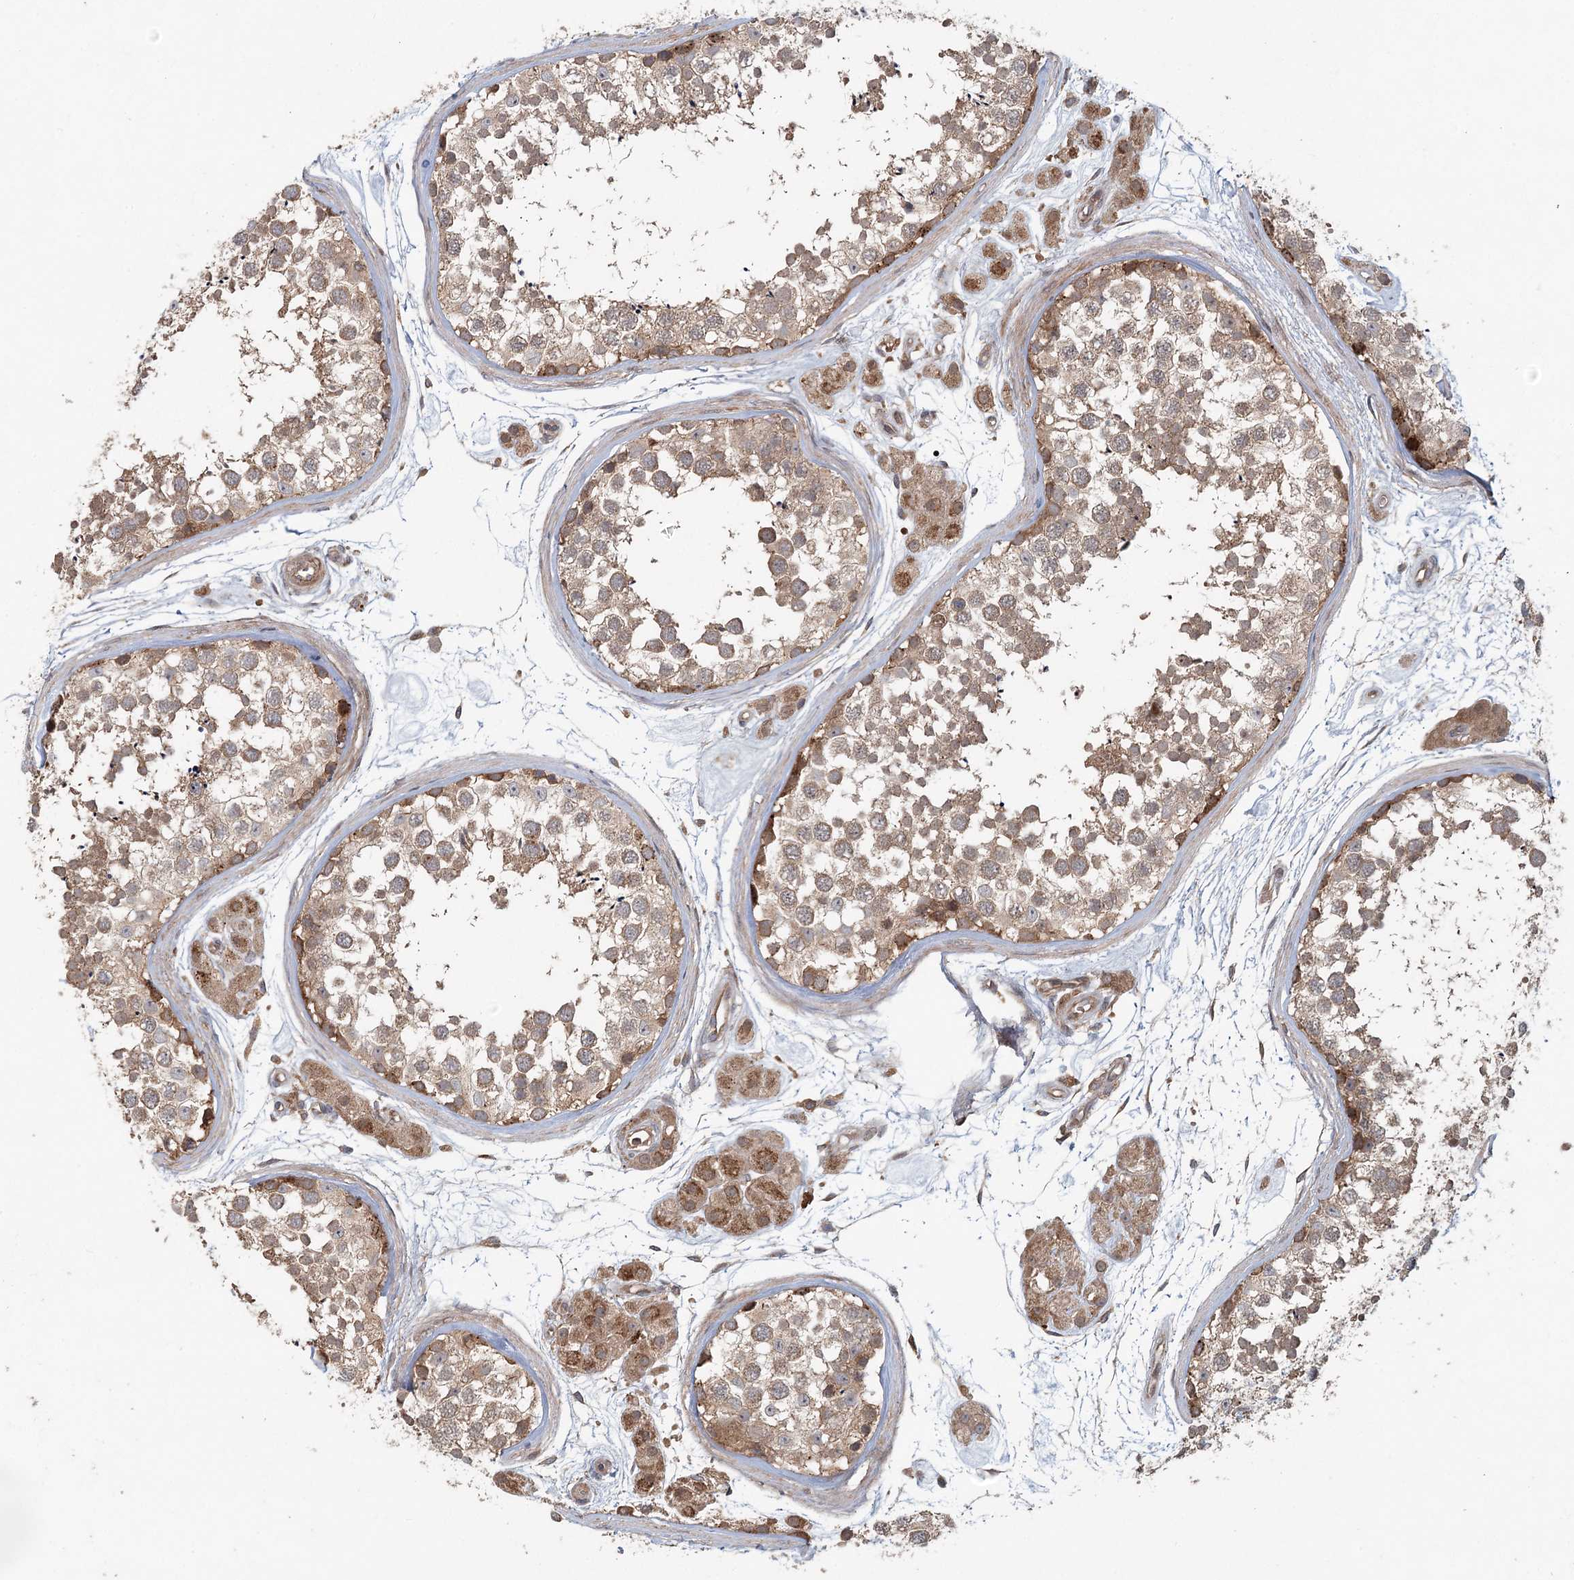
{"staining": {"intensity": "moderate", "quantity": ">75%", "location": "cytoplasmic/membranous"}, "tissue": "testis", "cell_type": "Cells in seminiferous ducts", "image_type": "normal", "snomed": [{"axis": "morphology", "description": "Normal tissue, NOS"}, {"axis": "topography", "description": "Testis"}], "caption": "High-magnification brightfield microscopy of normal testis stained with DAB (3,3'-diaminobenzidine) (brown) and counterstained with hematoxylin (blue). cells in seminiferous ducts exhibit moderate cytoplasmic/membranous staining is present in approximately>75% of cells.", "gene": "ENSG00000273217", "patient": {"sex": "male", "age": 56}}